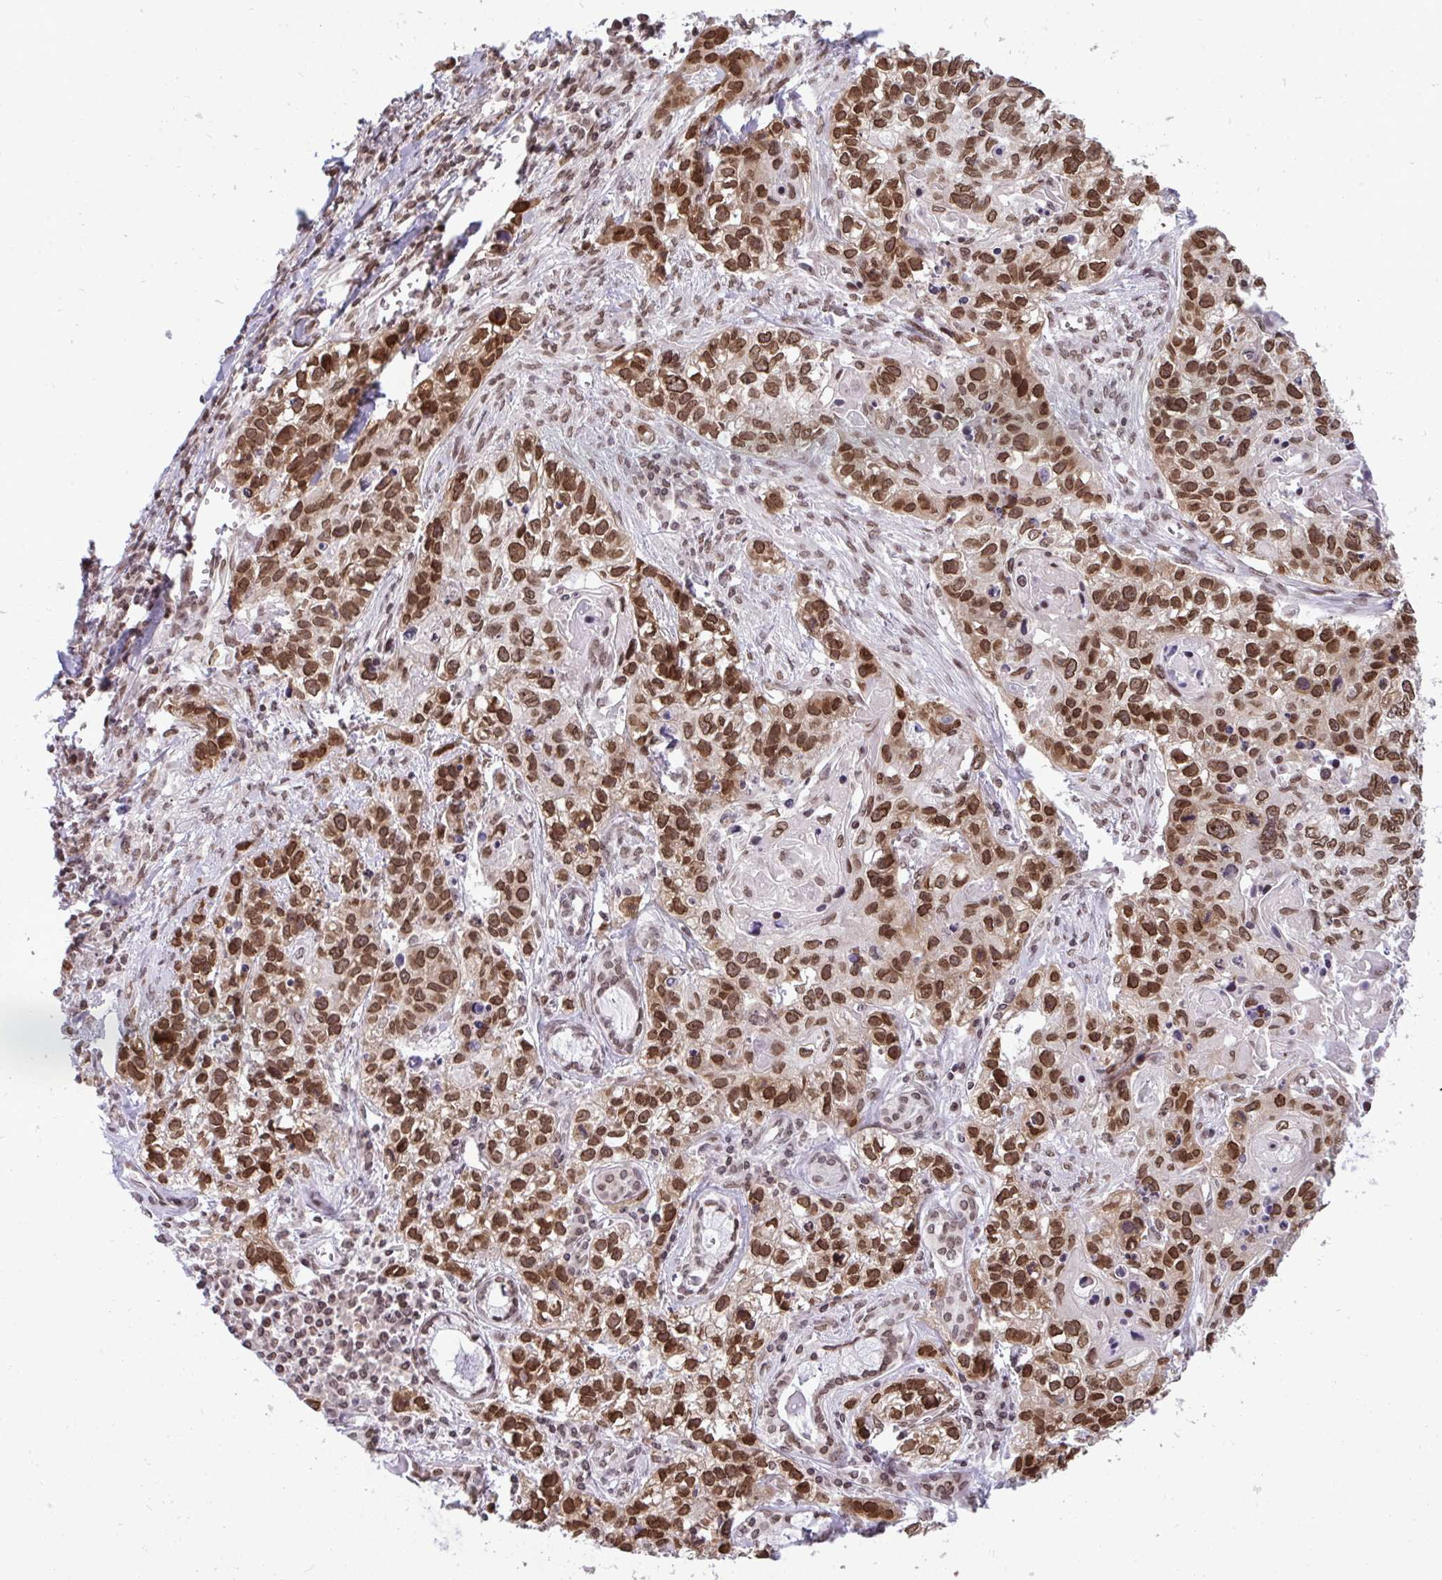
{"staining": {"intensity": "moderate", "quantity": ">75%", "location": "nuclear"}, "tissue": "lung cancer", "cell_type": "Tumor cells", "image_type": "cancer", "snomed": [{"axis": "morphology", "description": "Squamous cell carcinoma, NOS"}, {"axis": "topography", "description": "Lung"}], "caption": "Immunohistochemical staining of squamous cell carcinoma (lung) displays medium levels of moderate nuclear protein positivity in approximately >75% of tumor cells. (DAB (3,3'-diaminobenzidine) = brown stain, brightfield microscopy at high magnification).", "gene": "JPT1", "patient": {"sex": "male", "age": 74}}